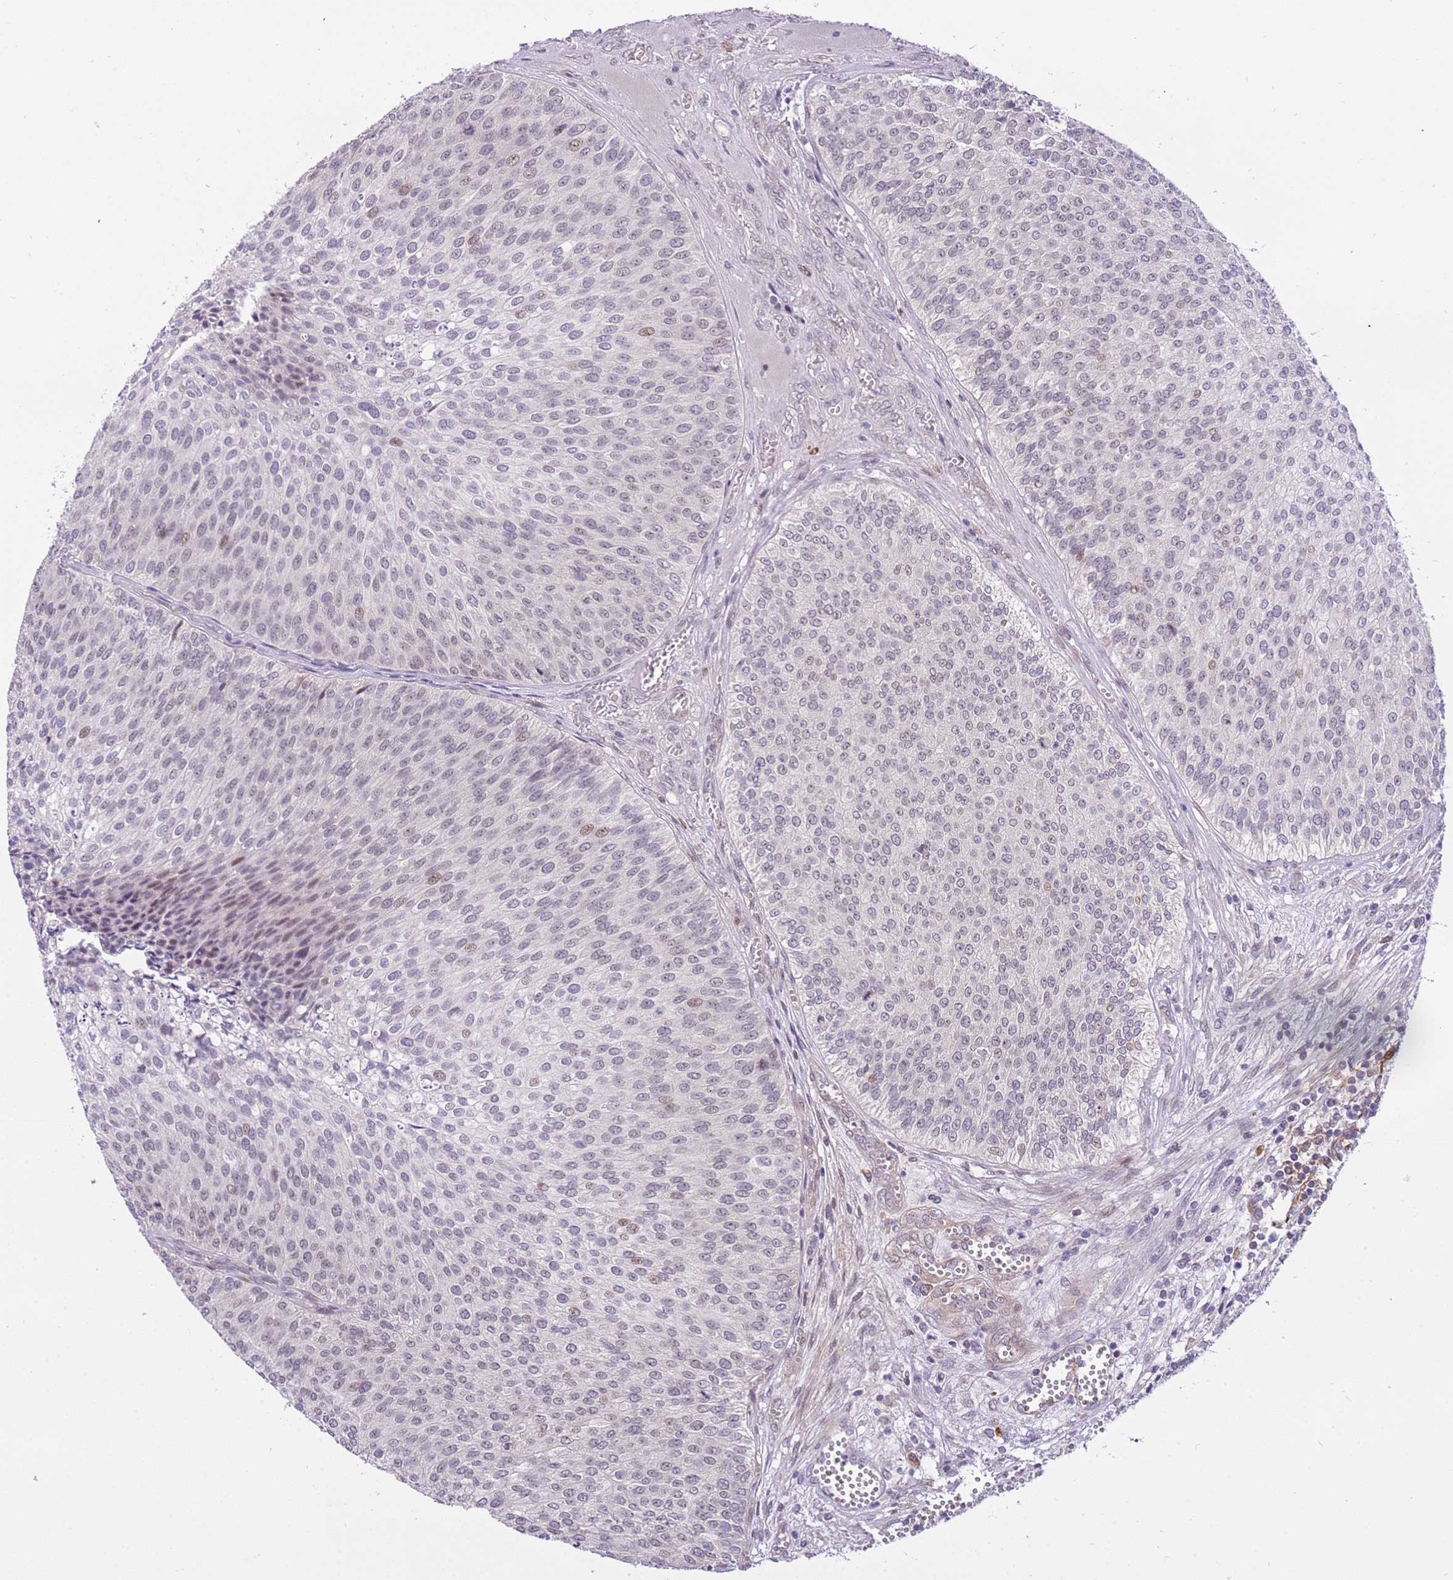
{"staining": {"intensity": "weak", "quantity": "<25%", "location": "nuclear"}, "tissue": "urothelial cancer", "cell_type": "Tumor cells", "image_type": "cancer", "snomed": [{"axis": "morphology", "description": "Urothelial carcinoma, Low grade"}, {"axis": "topography", "description": "Urinary bladder"}], "caption": "Low-grade urothelial carcinoma was stained to show a protein in brown. There is no significant expression in tumor cells.", "gene": "MAGEF1", "patient": {"sex": "male", "age": 84}}